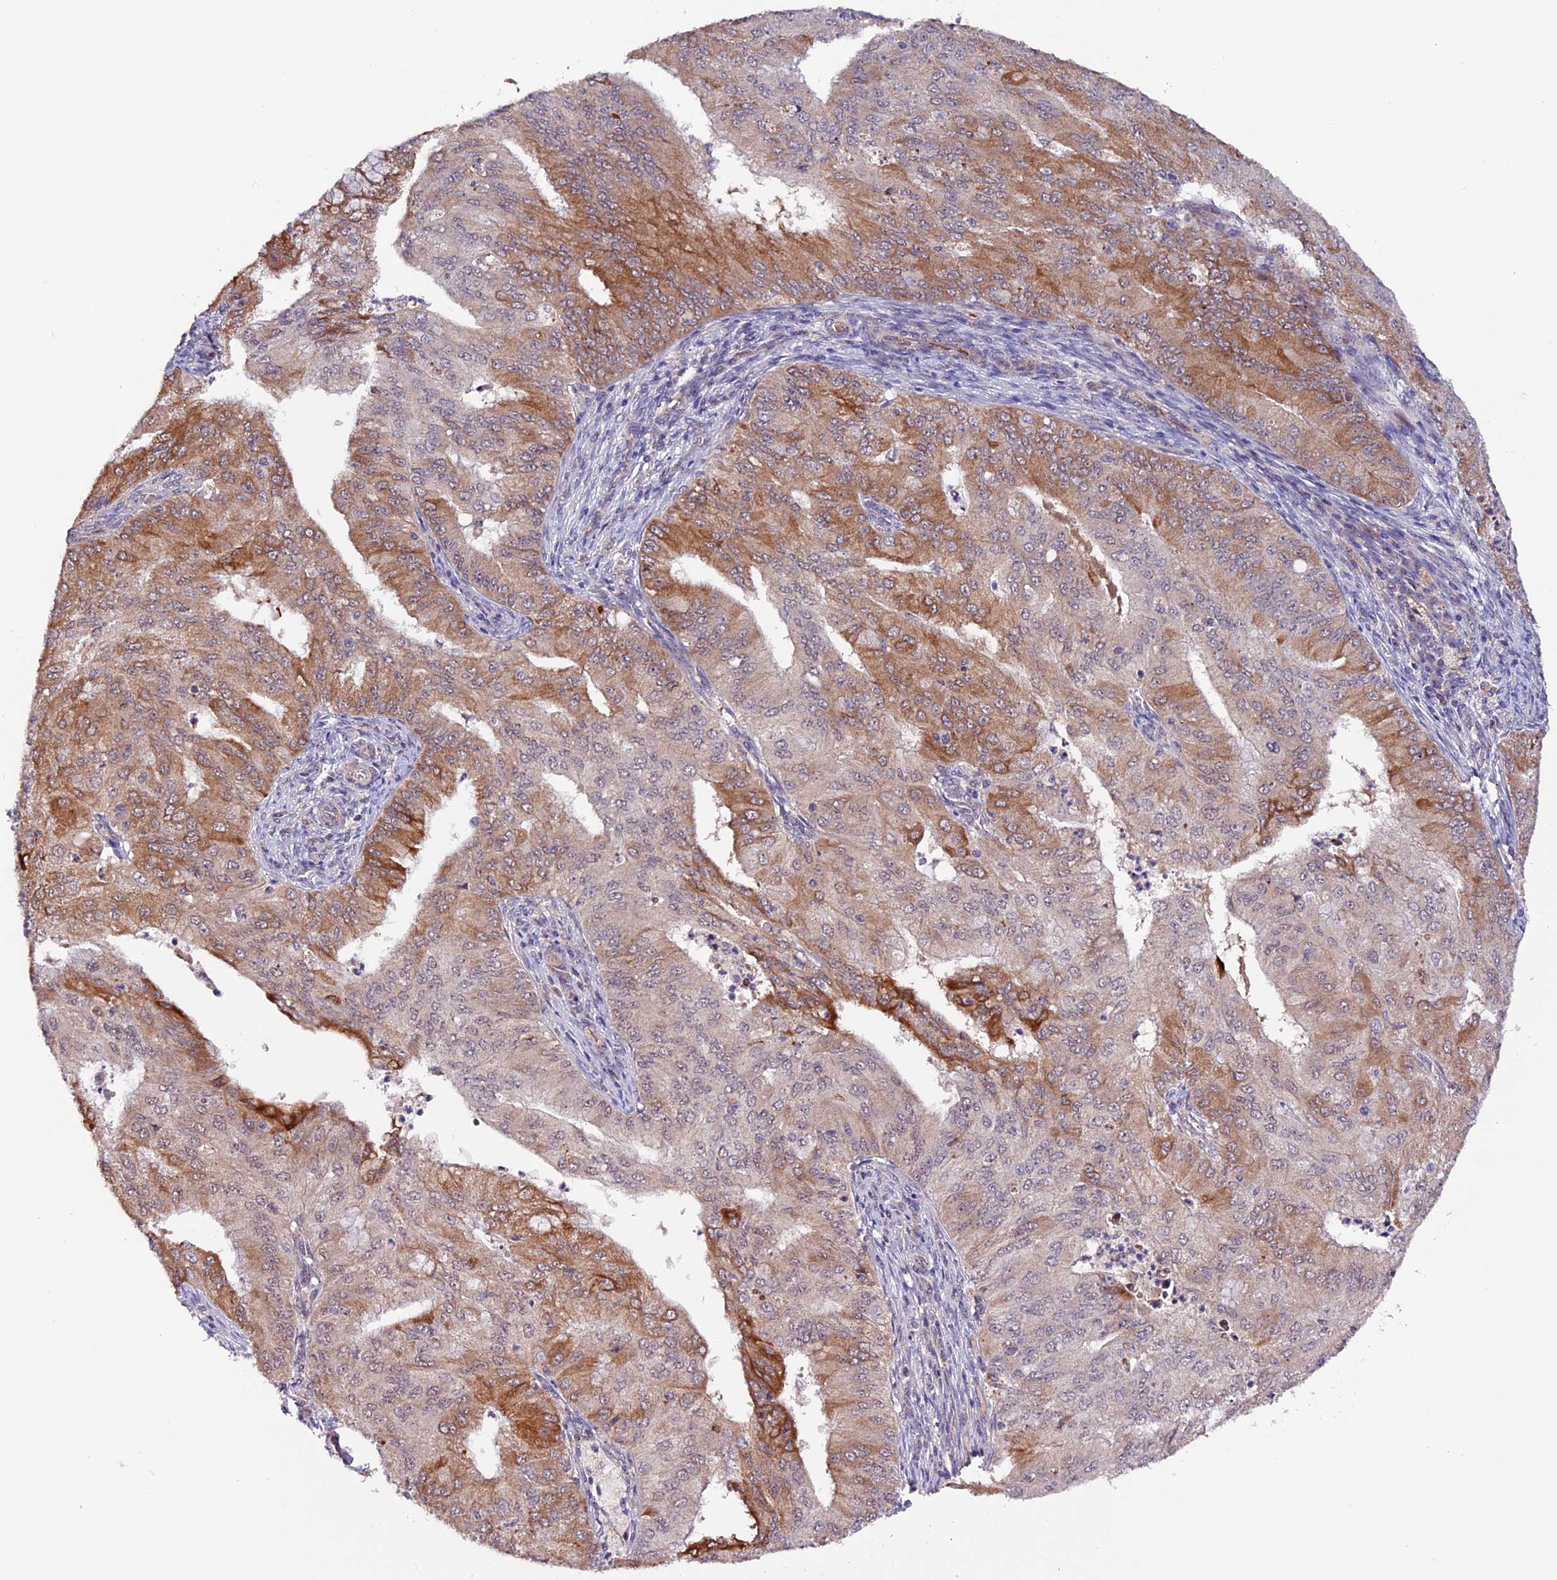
{"staining": {"intensity": "moderate", "quantity": "25%-75%", "location": "cytoplasmic/membranous"}, "tissue": "endometrial cancer", "cell_type": "Tumor cells", "image_type": "cancer", "snomed": [{"axis": "morphology", "description": "Adenocarcinoma, NOS"}, {"axis": "topography", "description": "Endometrium"}], "caption": "Endometrial cancer (adenocarcinoma) tissue exhibits moderate cytoplasmic/membranous positivity in approximately 25%-75% of tumor cells, visualized by immunohistochemistry. Immunohistochemistry stains the protein in brown and the nuclei are stained blue.", "gene": "RINL", "patient": {"sex": "female", "age": 50}}